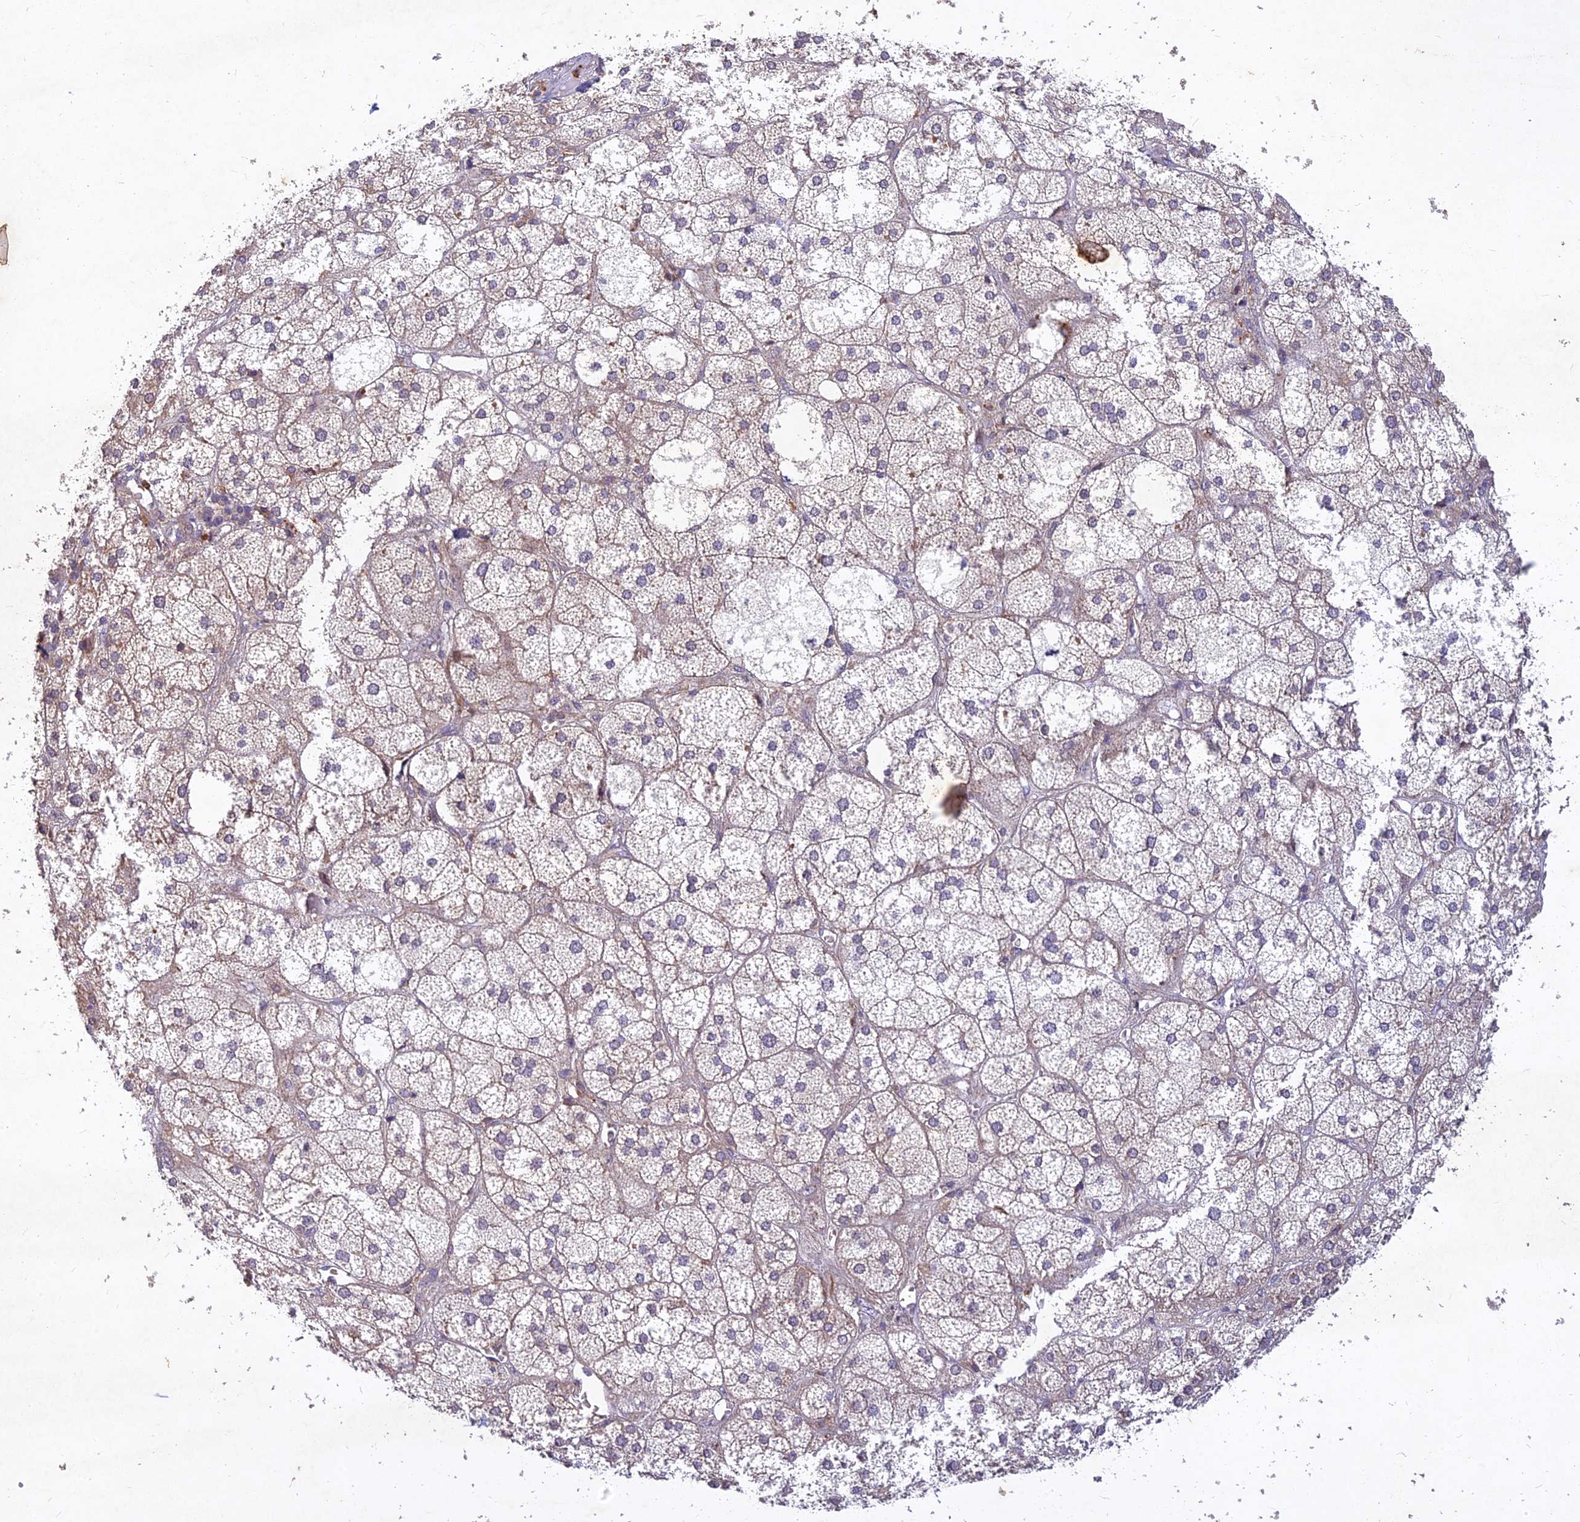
{"staining": {"intensity": "negative", "quantity": "none", "location": "none"}, "tissue": "adrenal gland", "cell_type": "Glandular cells", "image_type": "normal", "snomed": [{"axis": "morphology", "description": "Normal tissue, NOS"}, {"axis": "topography", "description": "Adrenal gland"}], "caption": "DAB (3,3'-diaminobenzidine) immunohistochemical staining of normal adrenal gland demonstrates no significant positivity in glandular cells.", "gene": "RELCH", "patient": {"sex": "female", "age": 61}}